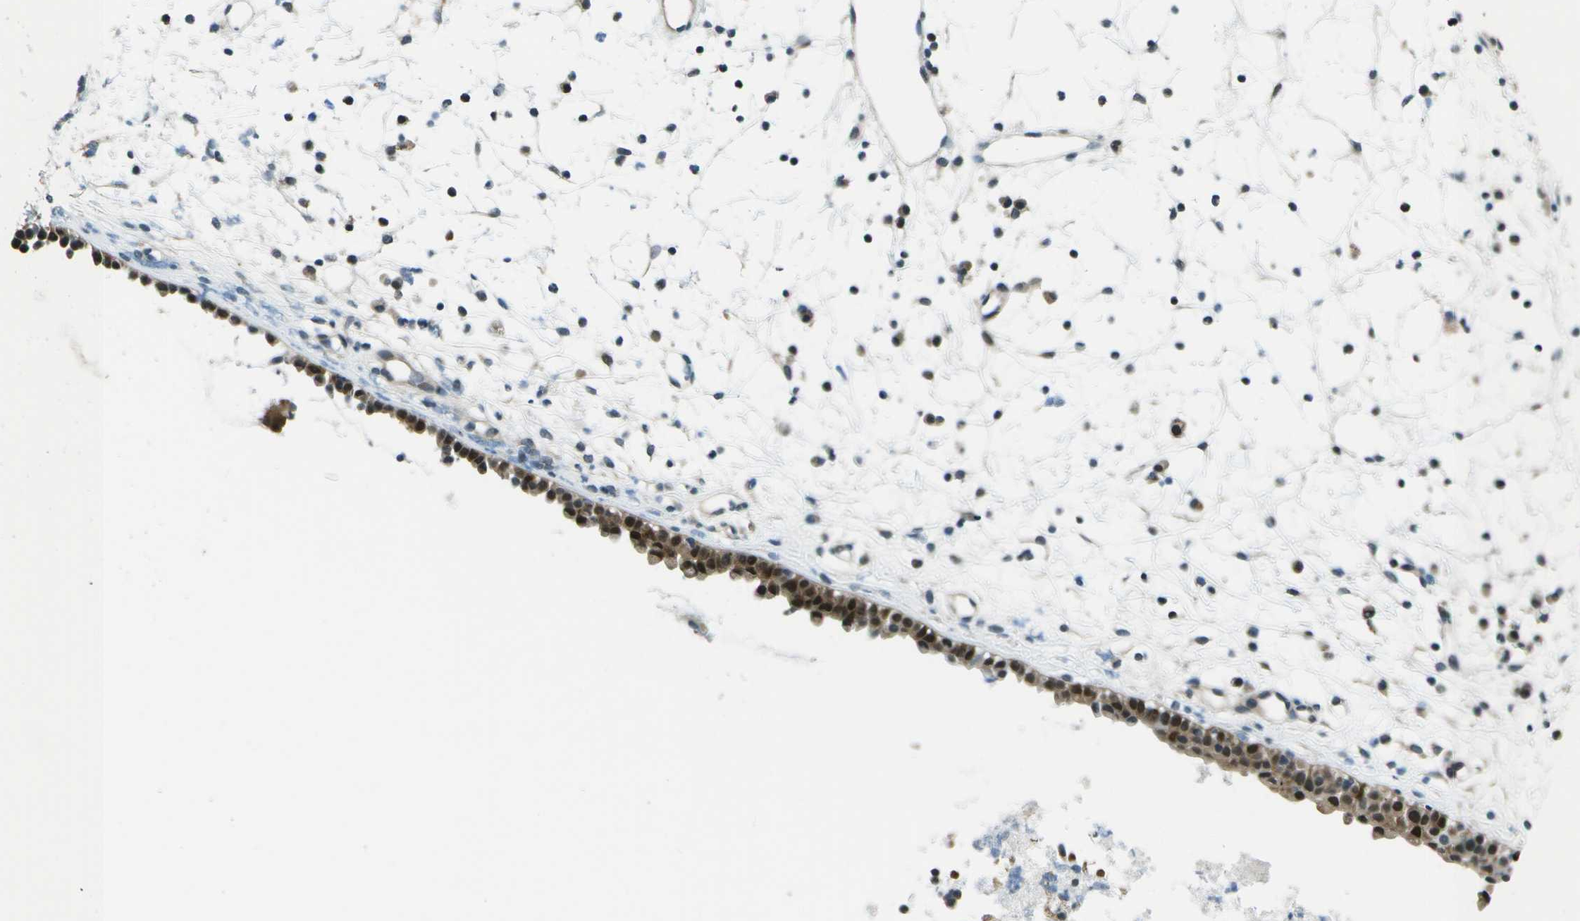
{"staining": {"intensity": "moderate", "quantity": ">75%", "location": "cytoplasmic/membranous,nuclear"}, "tissue": "nasopharynx", "cell_type": "Respiratory epithelial cells", "image_type": "normal", "snomed": [{"axis": "morphology", "description": "Normal tissue, NOS"}, {"axis": "topography", "description": "Nasopharynx"}], "caption": "Protein analysis of normal nasopharynx reveals moderate cytoplasmic/membranous,nuclear positivity in approximately >75% of respiratory epithelial cells.", "gene": "TMEM19", "patient": {"sex": "male", "age": 21}}